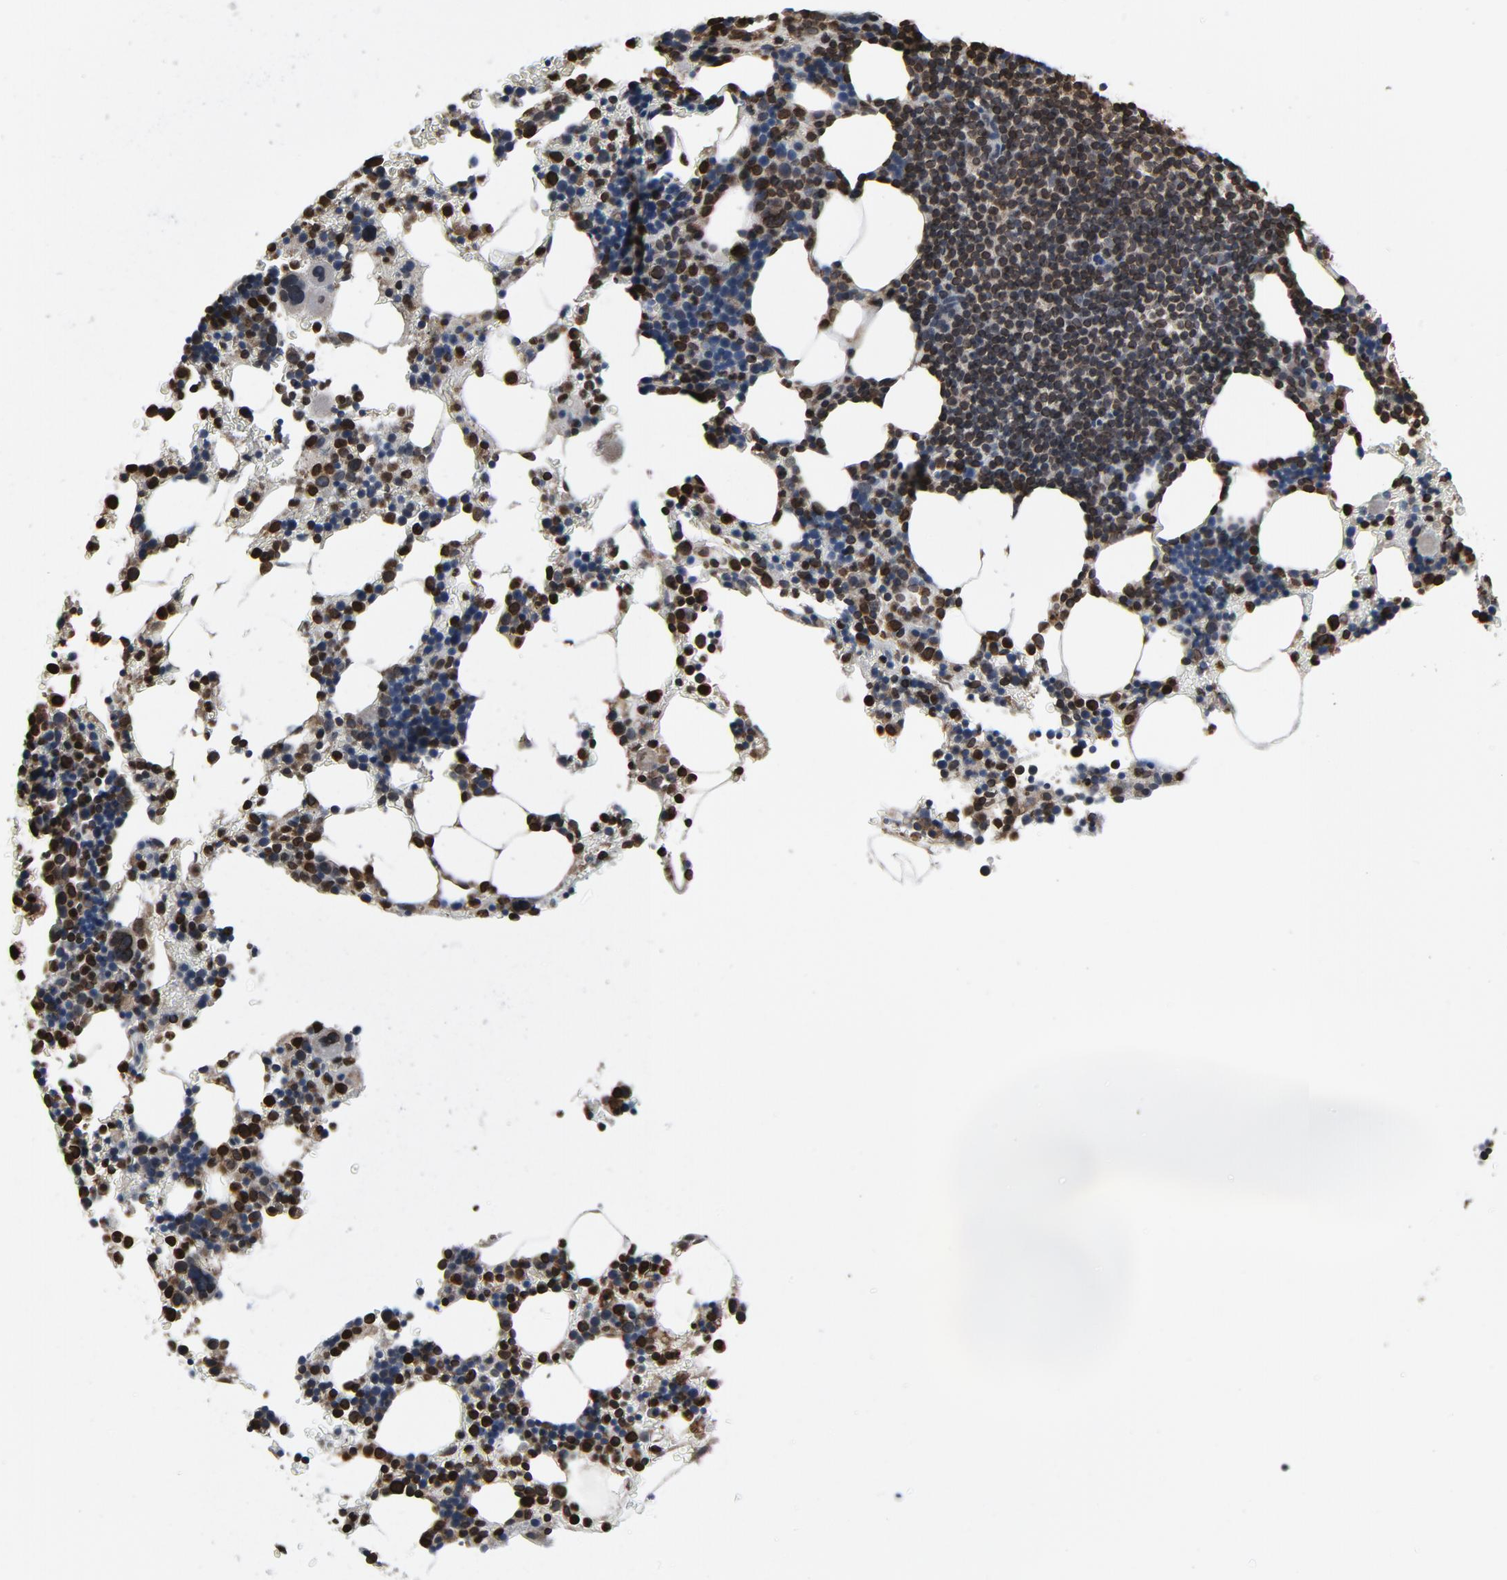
{"staining": {"intensity": "moderate", "quantity": "25%-75%", "location": "cytoplasmic/membranous,nuclear"}, "tissue": "bone marrow", "cell_type": "Hematopoietic cells", "image_type": "normal", "snomed": [{"axis": "morphology", "description": "Normal tissue, NOS"}, {"axis": "topography", "description": "Bone marrow"}], "caption": "A photomicrograph showing moderate cytoplasmic/membranous,nuclear staining in about 25%-75% of hematopoietic cells in benign bone marrow, as visualized by brown immunohistochemical staining.", "gene": "UBE2D1", "patient": {"sex": "female", "age": 78}}